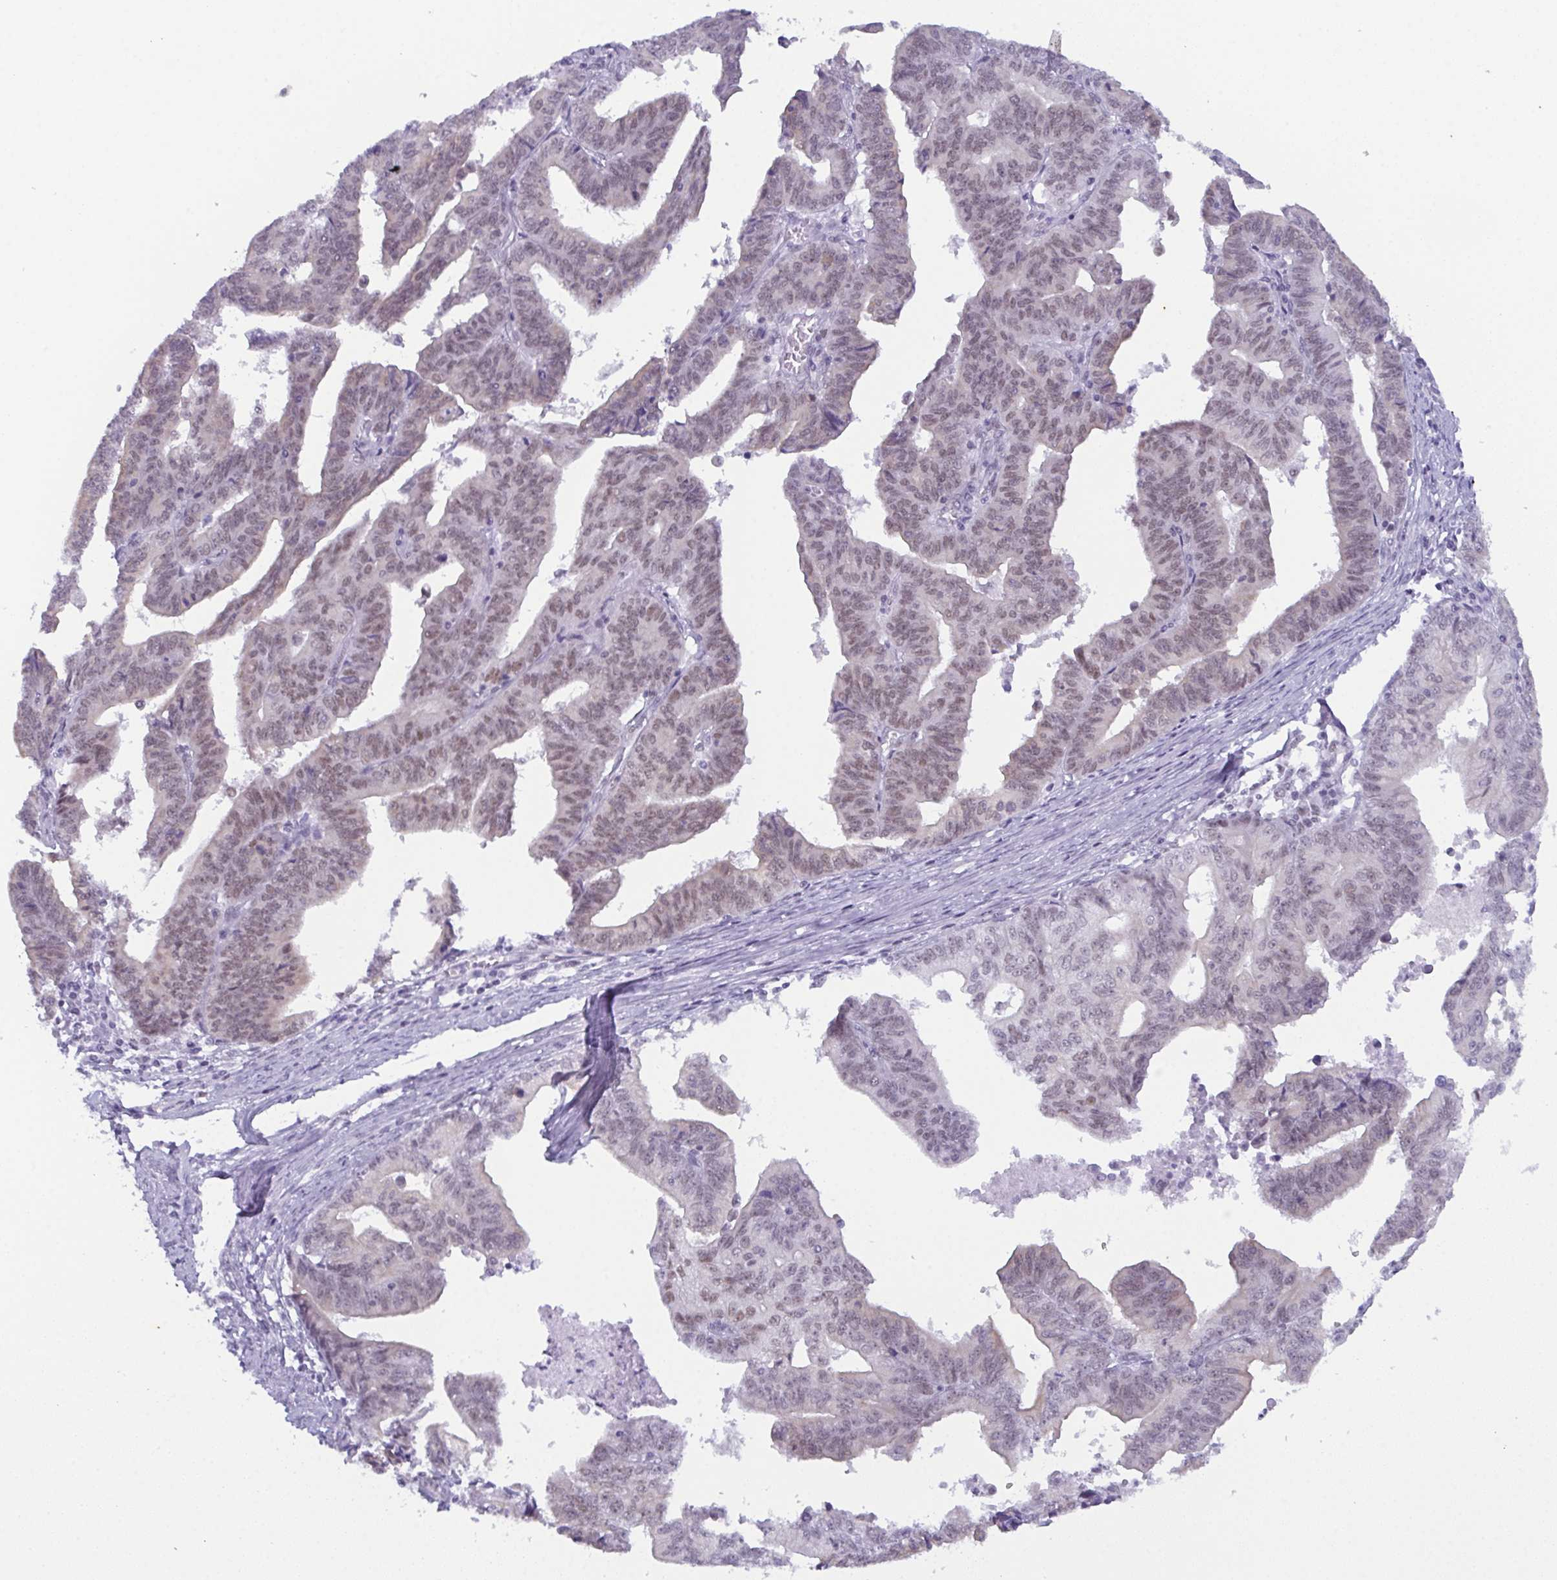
{"staining": {"intensity": "weak", "quantity": "25%-75%", "location": "nuclear"}, "tissue": "endometrial cancer", "cell_type": "Tumor cells", "image_type": "cancer", "snomed": [{"axis": "morphology", "description": "Adenocarcinoma, NOS"}, {"axis": "topography", "description": "Endometrium"}], "caption": "Immunohistochemical staining of endometrial cancer (adenocarcinoma) demonstrates weak nuclear protein expression in approximately 25%-75% of tumor cells.", "gene": "RBM7", "patient": {"sex": "female", "age": 65}}